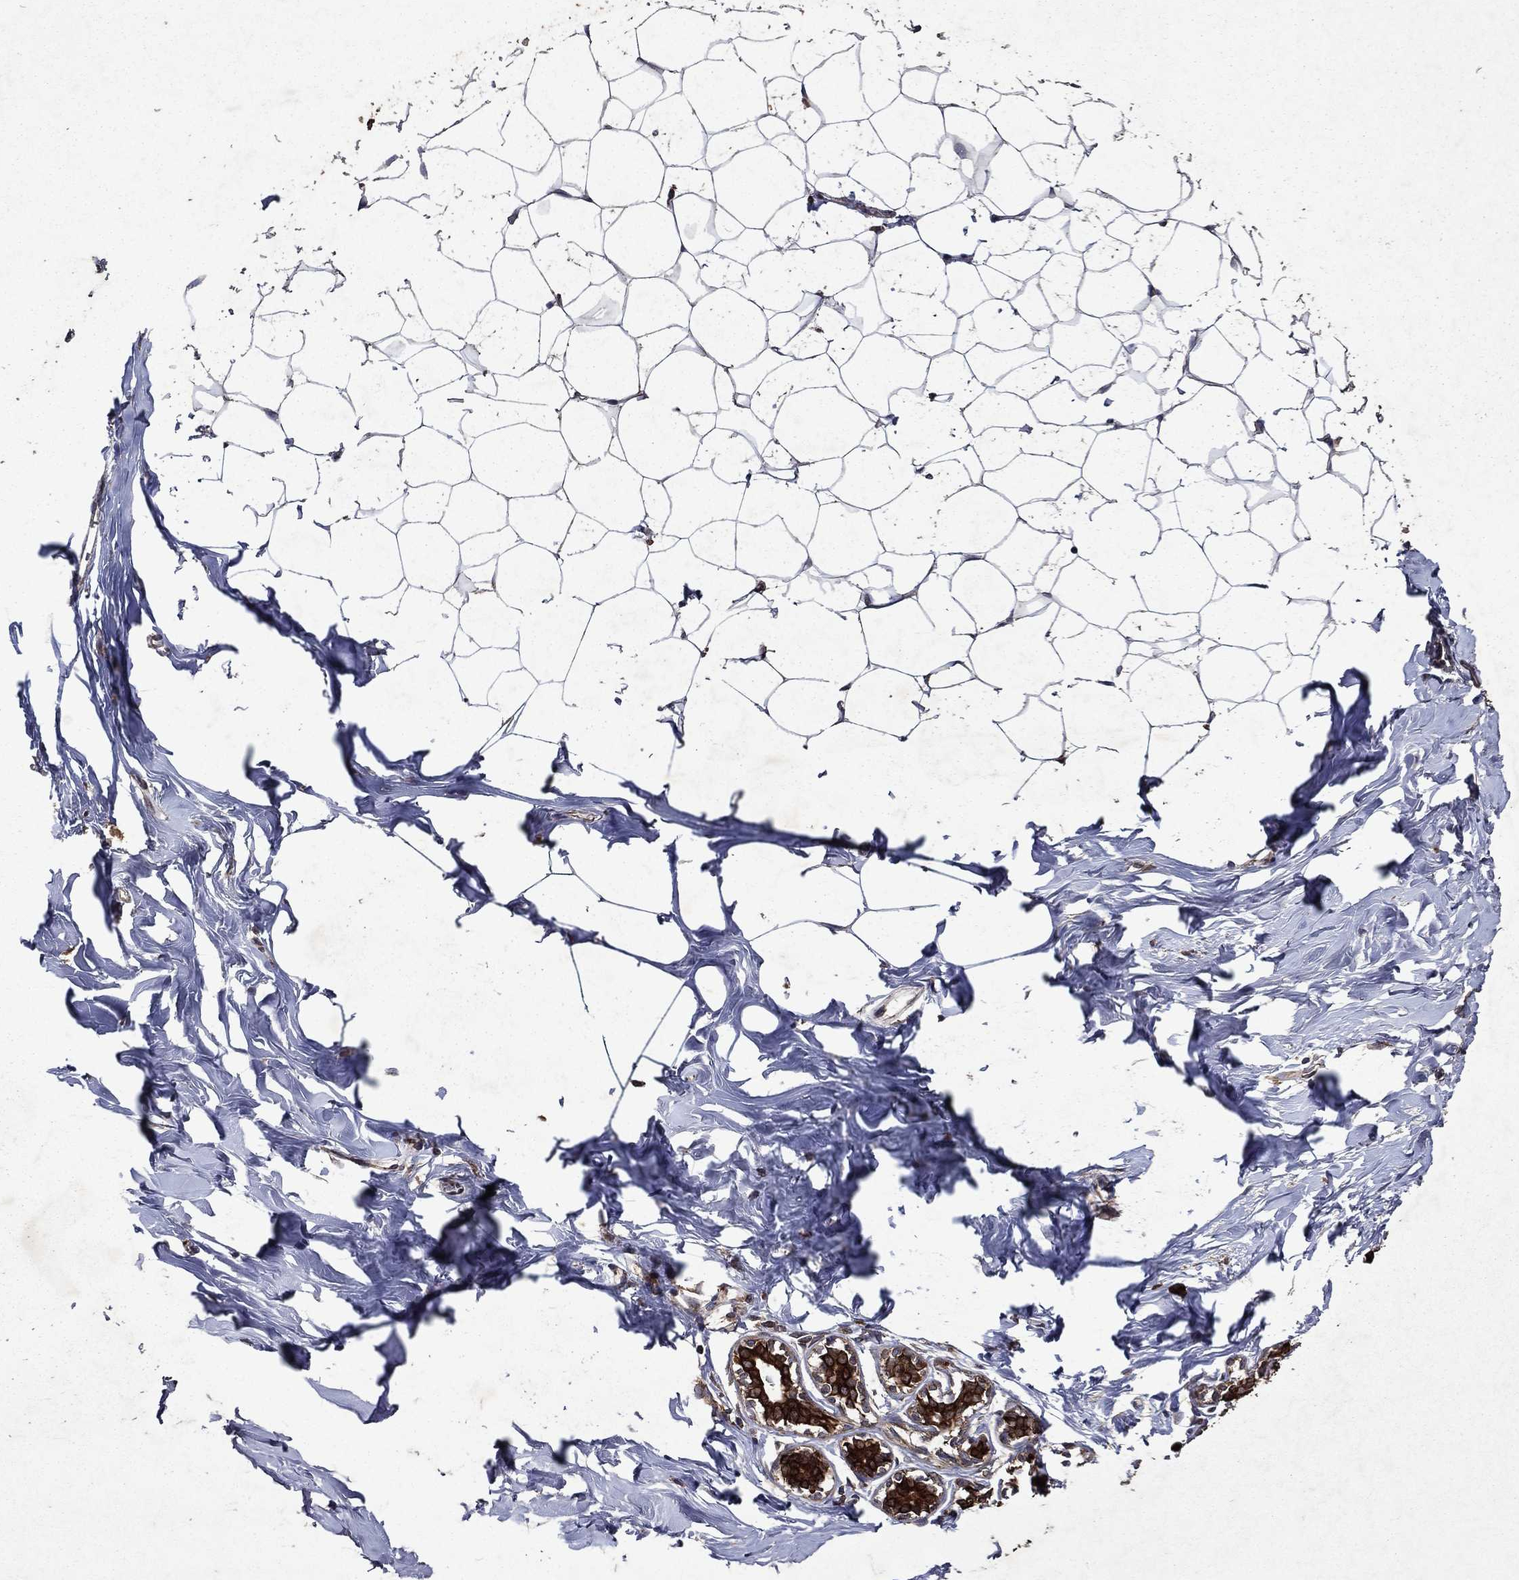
{"staining": {"intensity": "negative", "quantity": "none", "location": "none"}, "tissue": "breast", "cell_type": "Adipocytes", "image_type": "normal", "snomed": [{"axis": "morphology", "description": "Normal tissue, NOS"}, {"axis": "morphology", "description": "Lobular carcinoma, in situ"}, {"axis": "topography", "description": "Breast"}], "caption": "Immunohistochemistry (IHC) of benign human breast exhibits no expression in adipocytes. (DAB (3,3'-diaminobenzidine) immunohistochemistry visualized using brightfield microscopy, high magnification).", "gene": "EIF2B4", "patient": {"sex": "female", "age": 35}}